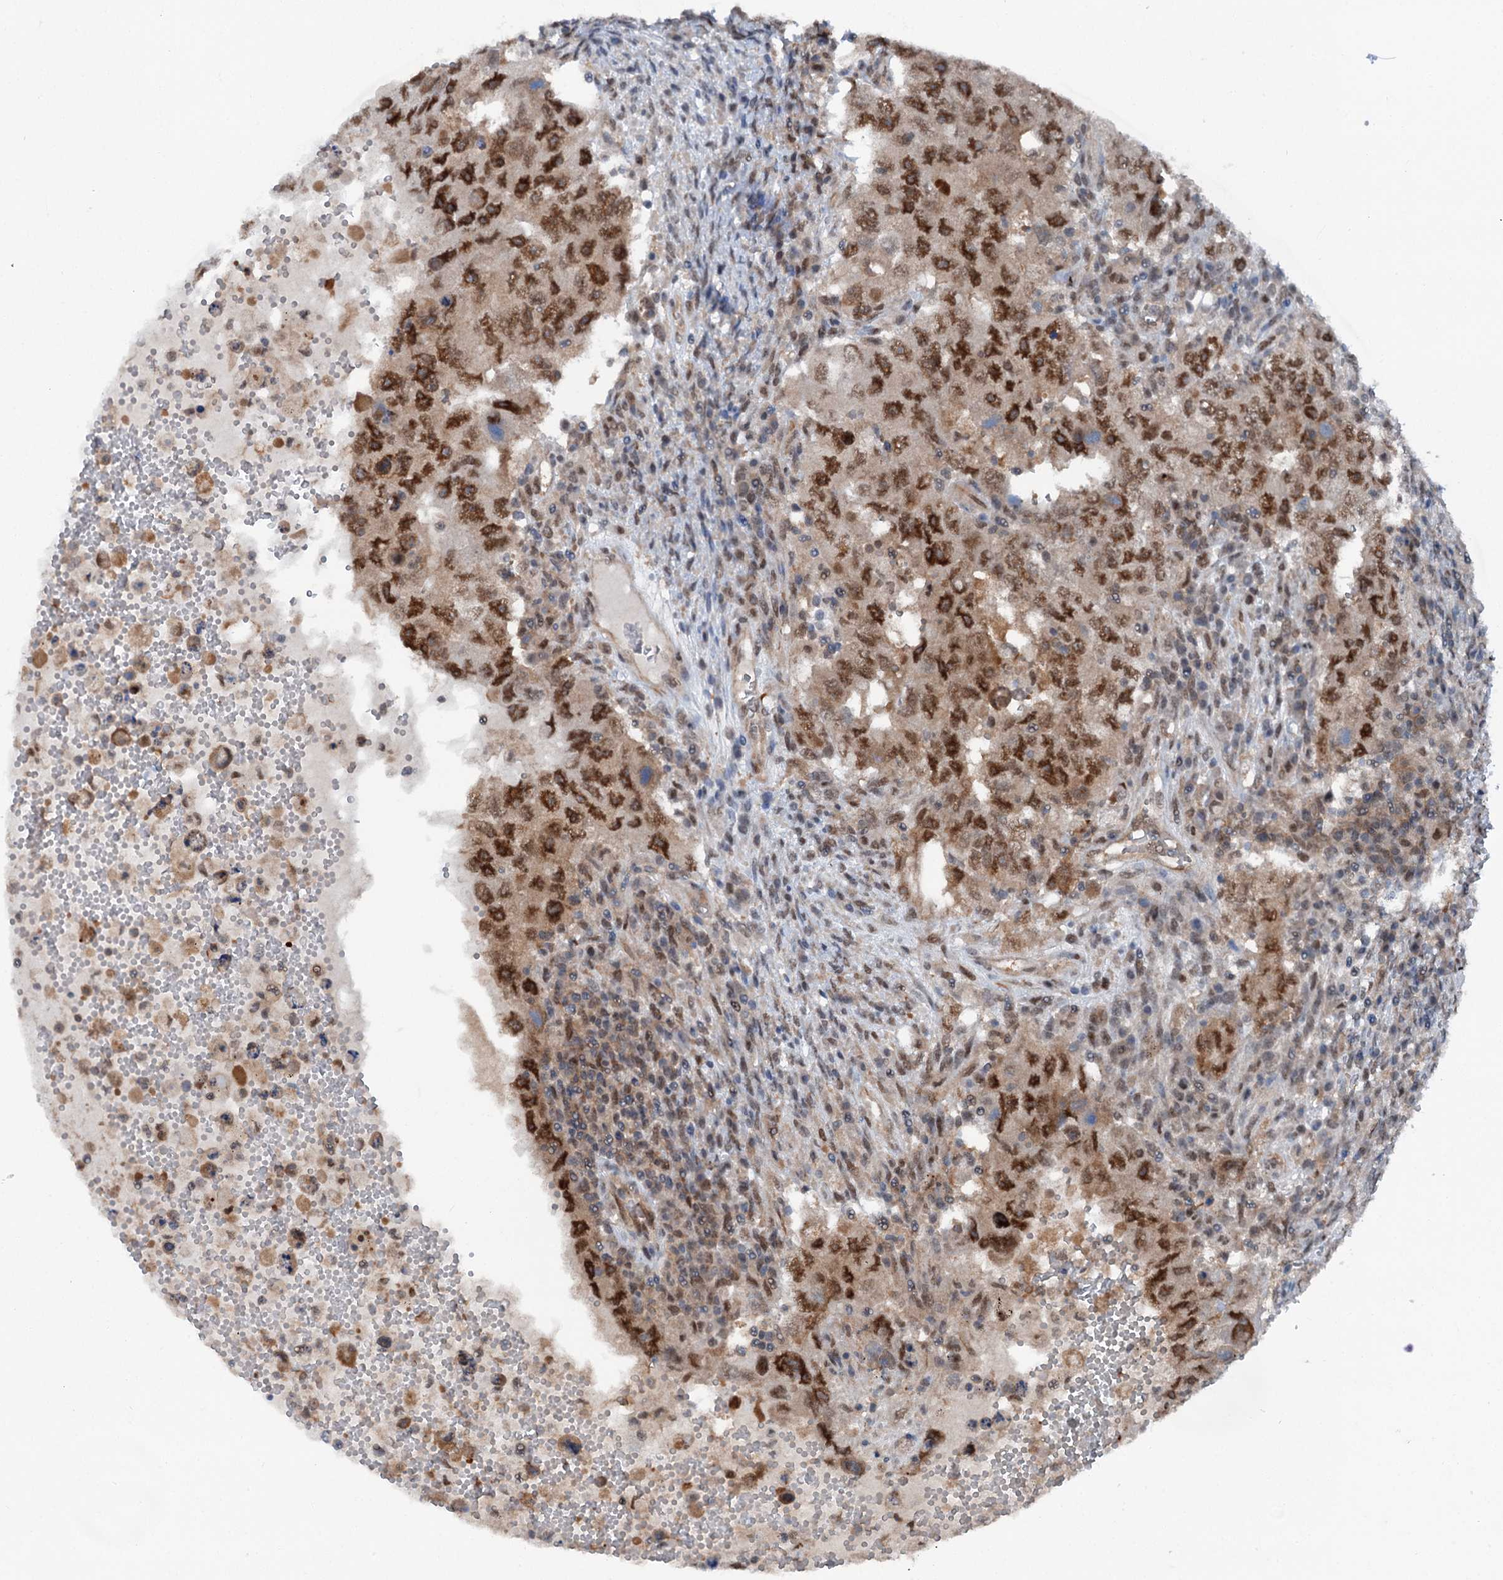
{"staining": {"intensity": "strong", "quantity": ">75%", "location": "nuclear"}, "tissue": "testis cancer", "cell_type": "Tumor cells", "image_type": "cancer", "snomed": [{"axis": "morphology", "description": "Carcinoma, Embryonal, NOS"}, {"axis": "topography", "description": "Testis"}], "caption": "This micrograph displays immunohistochemistry staining of testis cancer, with high strong nuclear expression in about >75% of tumor cells.", "gene": "PSMD13", "patient": {"sex": "male", "age": 26}}